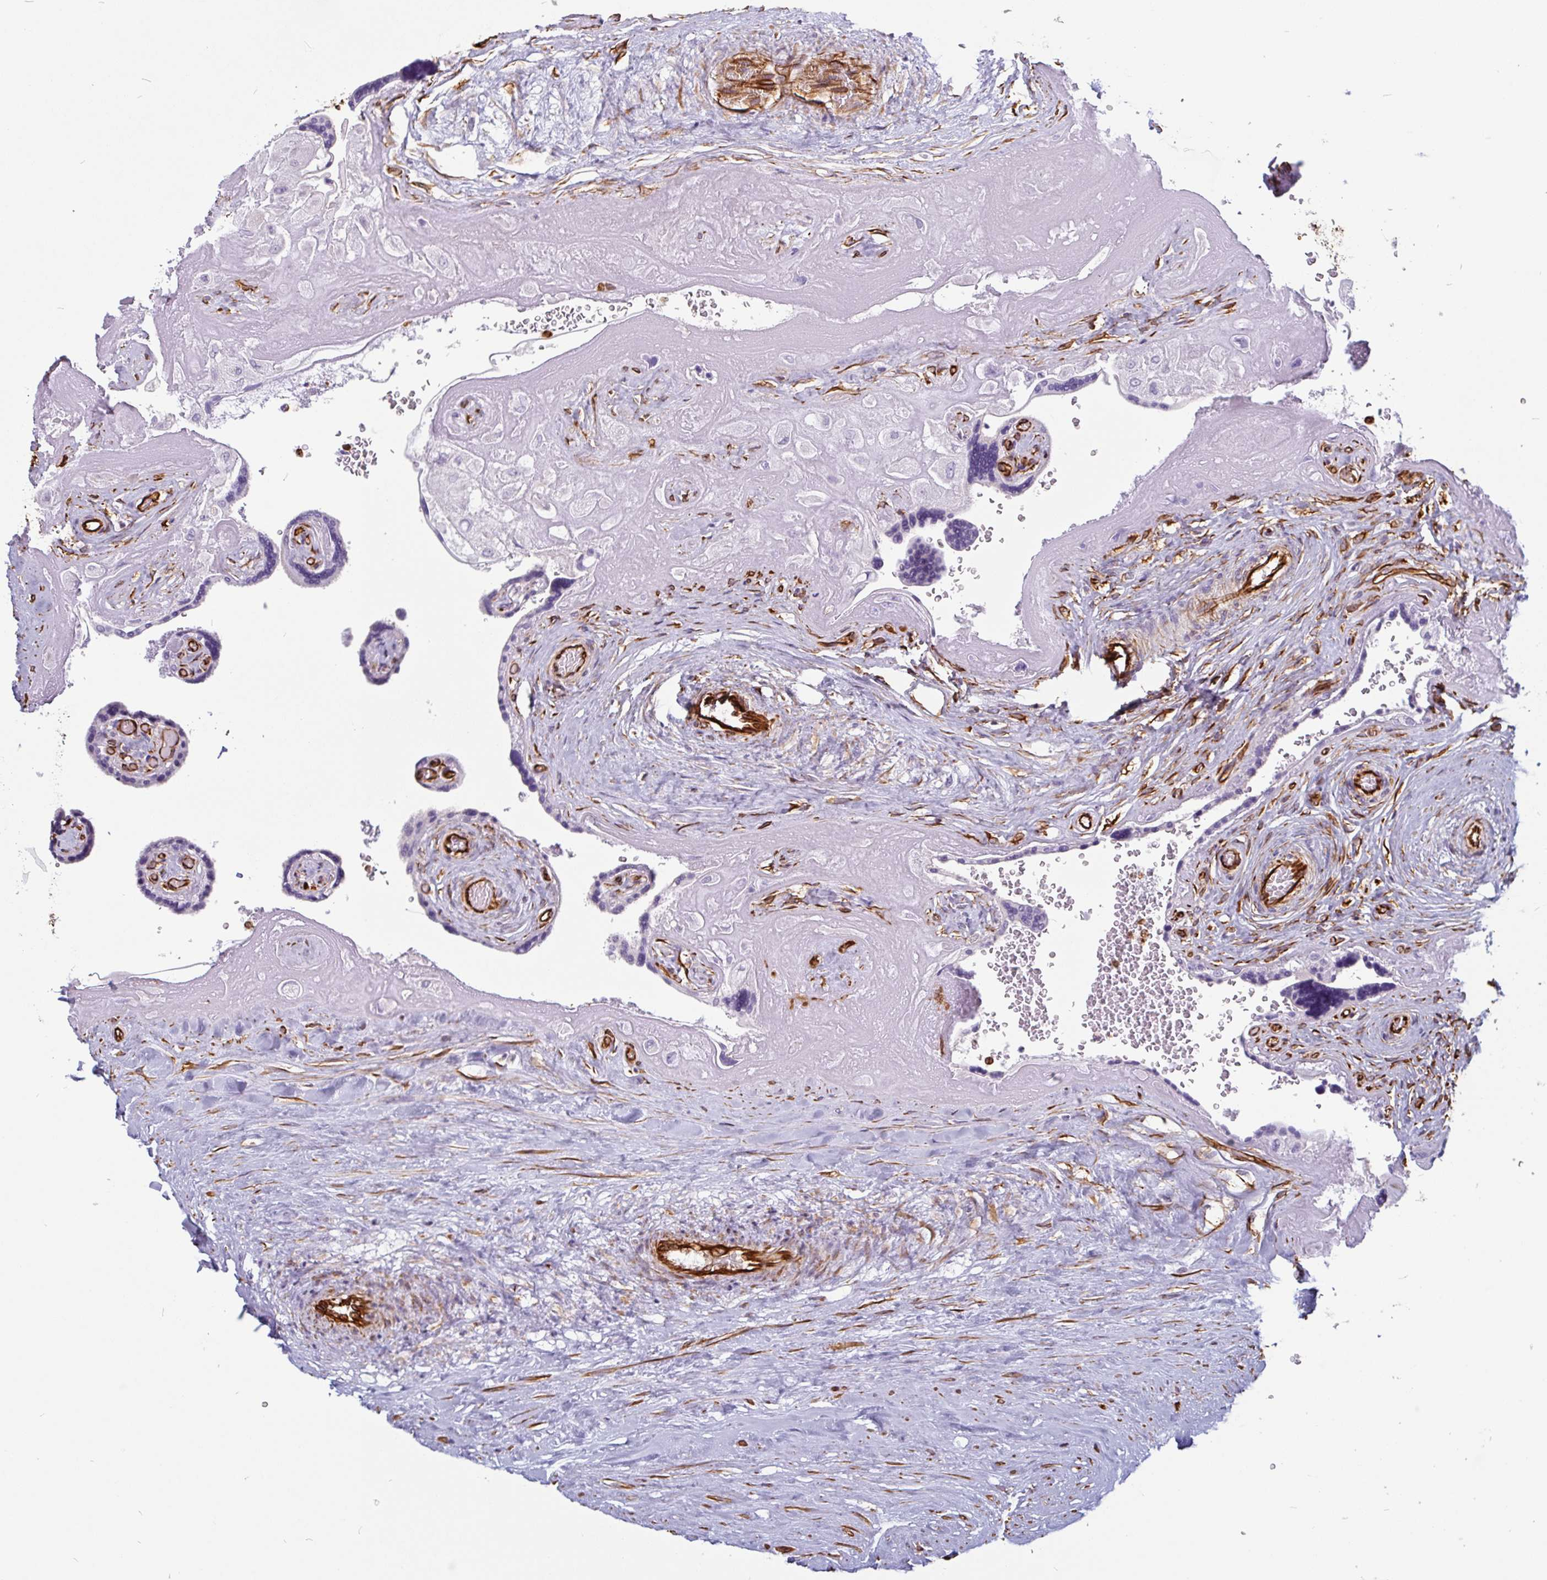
{"staining": {"intensity": "negative", "quantity": "none", "location": "none"}, "tissue": "placenta", "cell_type": "Decidual cells", "image_type": "normal", "snomed": [{"axis": "morphology", "description": "Normal tissue, NOS"}, {"axis": "topography", "description": "Placenta"}], "caption": "High power microscopy histopathology image of an IHC image of benign placenta, revealing no significant staining in decidual cells. (DAB (3,3'-diaminobenzidine) immunohistochemistry (IHC) visualized using brightfield microscopy, high magnification).", "gene": "PPFIA1", "patient": {"sex": "female", "age": 32}}